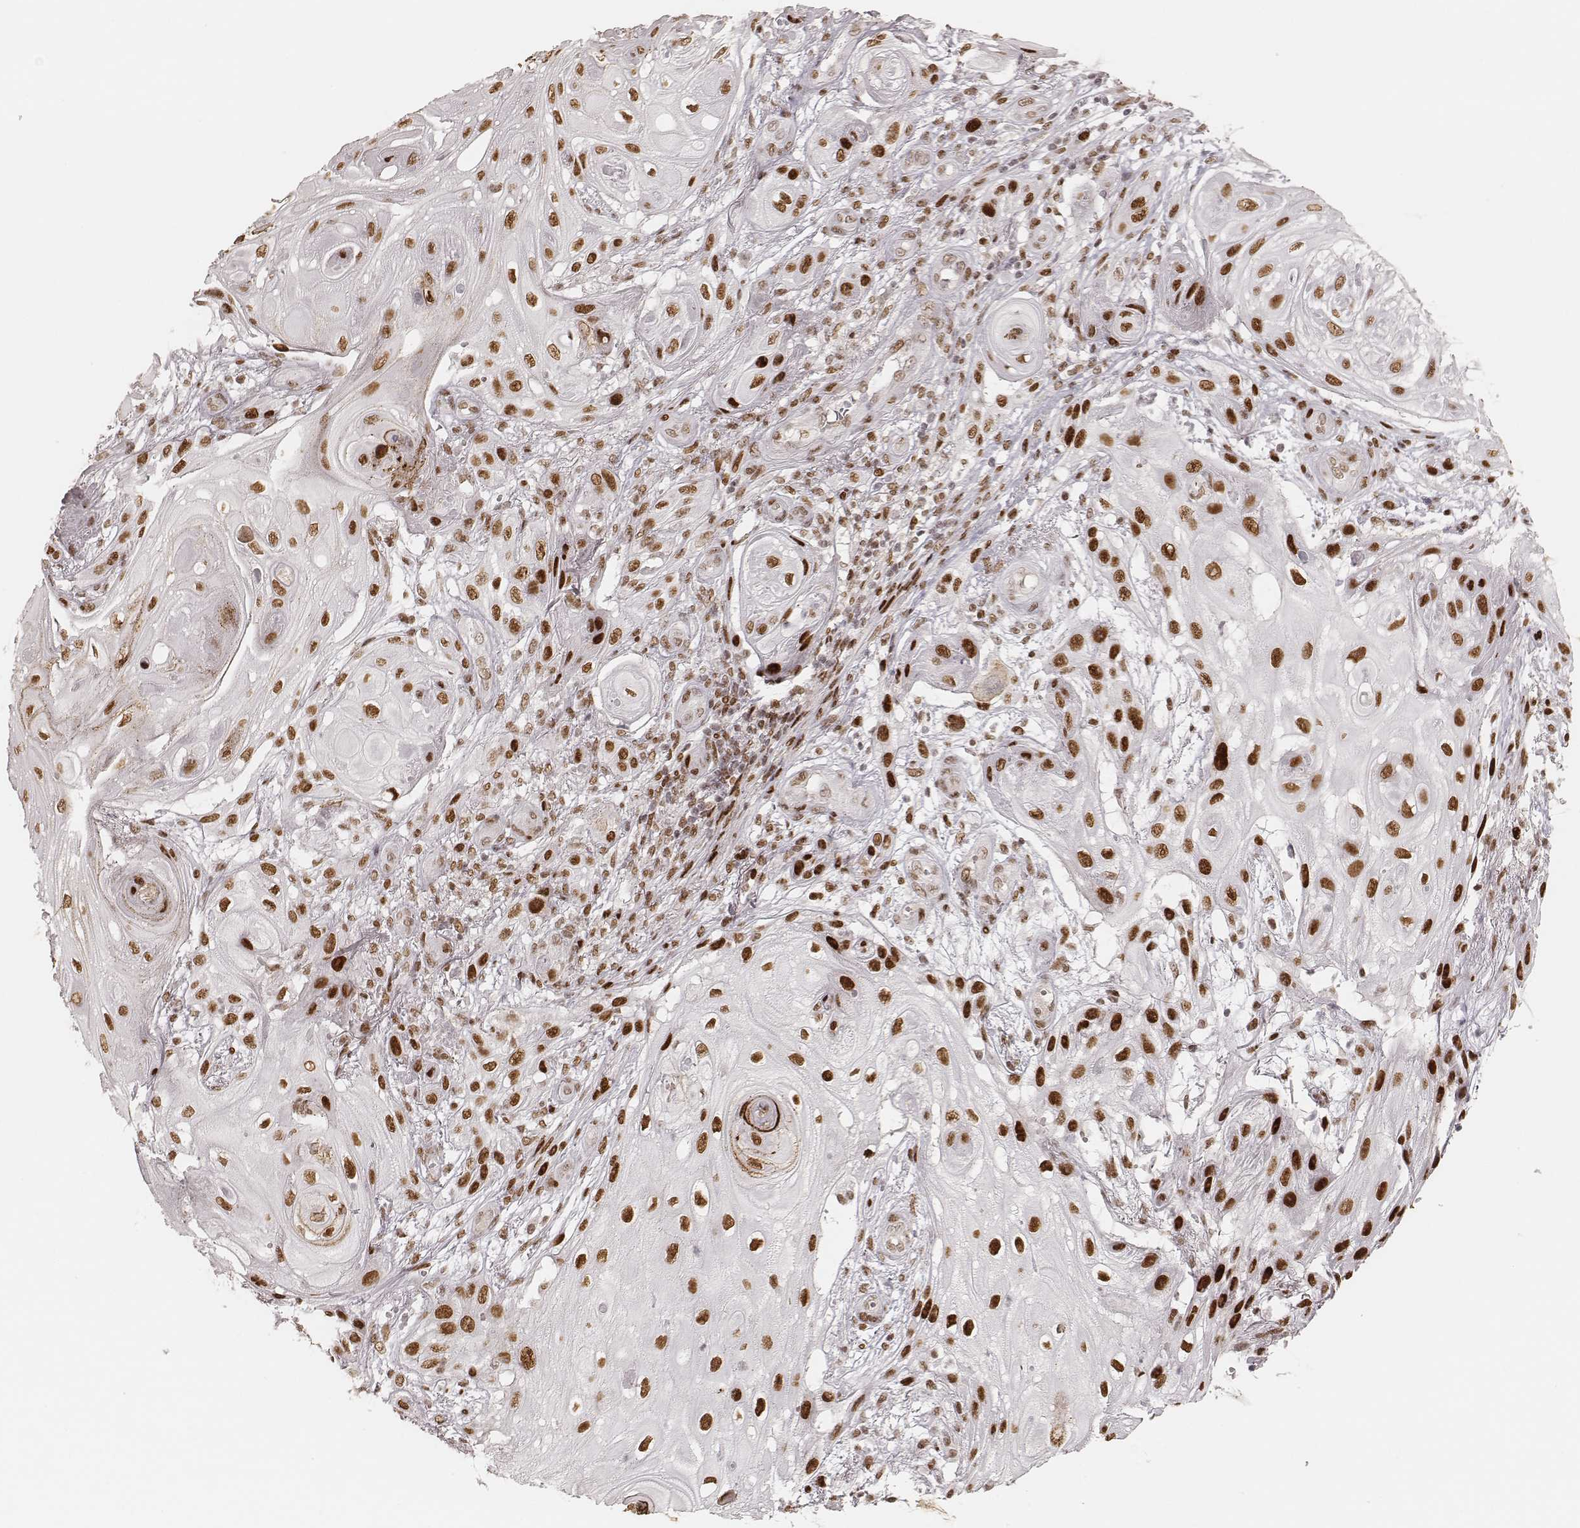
{"staining": {"intensity": "strong", "quantity": ">75%", "location": "nuclear"}, "tissue": "skin cancer", "cell_type": "Tumor cells", "image_type": "cancer", "snomed": [{"axis": "morphology", "description": "Squamous cell carcinoma, NOS"}, {"axis": "topography", "description": "Skin"}], "caption": "A brown stain shows strong nuclear staining of a protein in human squamous cell carcinoma (skin) tumor cells. (DAB IHC with brightfield microscopy, high magnification).", "gene": "HNRNPC", "patient": {"sex": "male", "age": 62}}